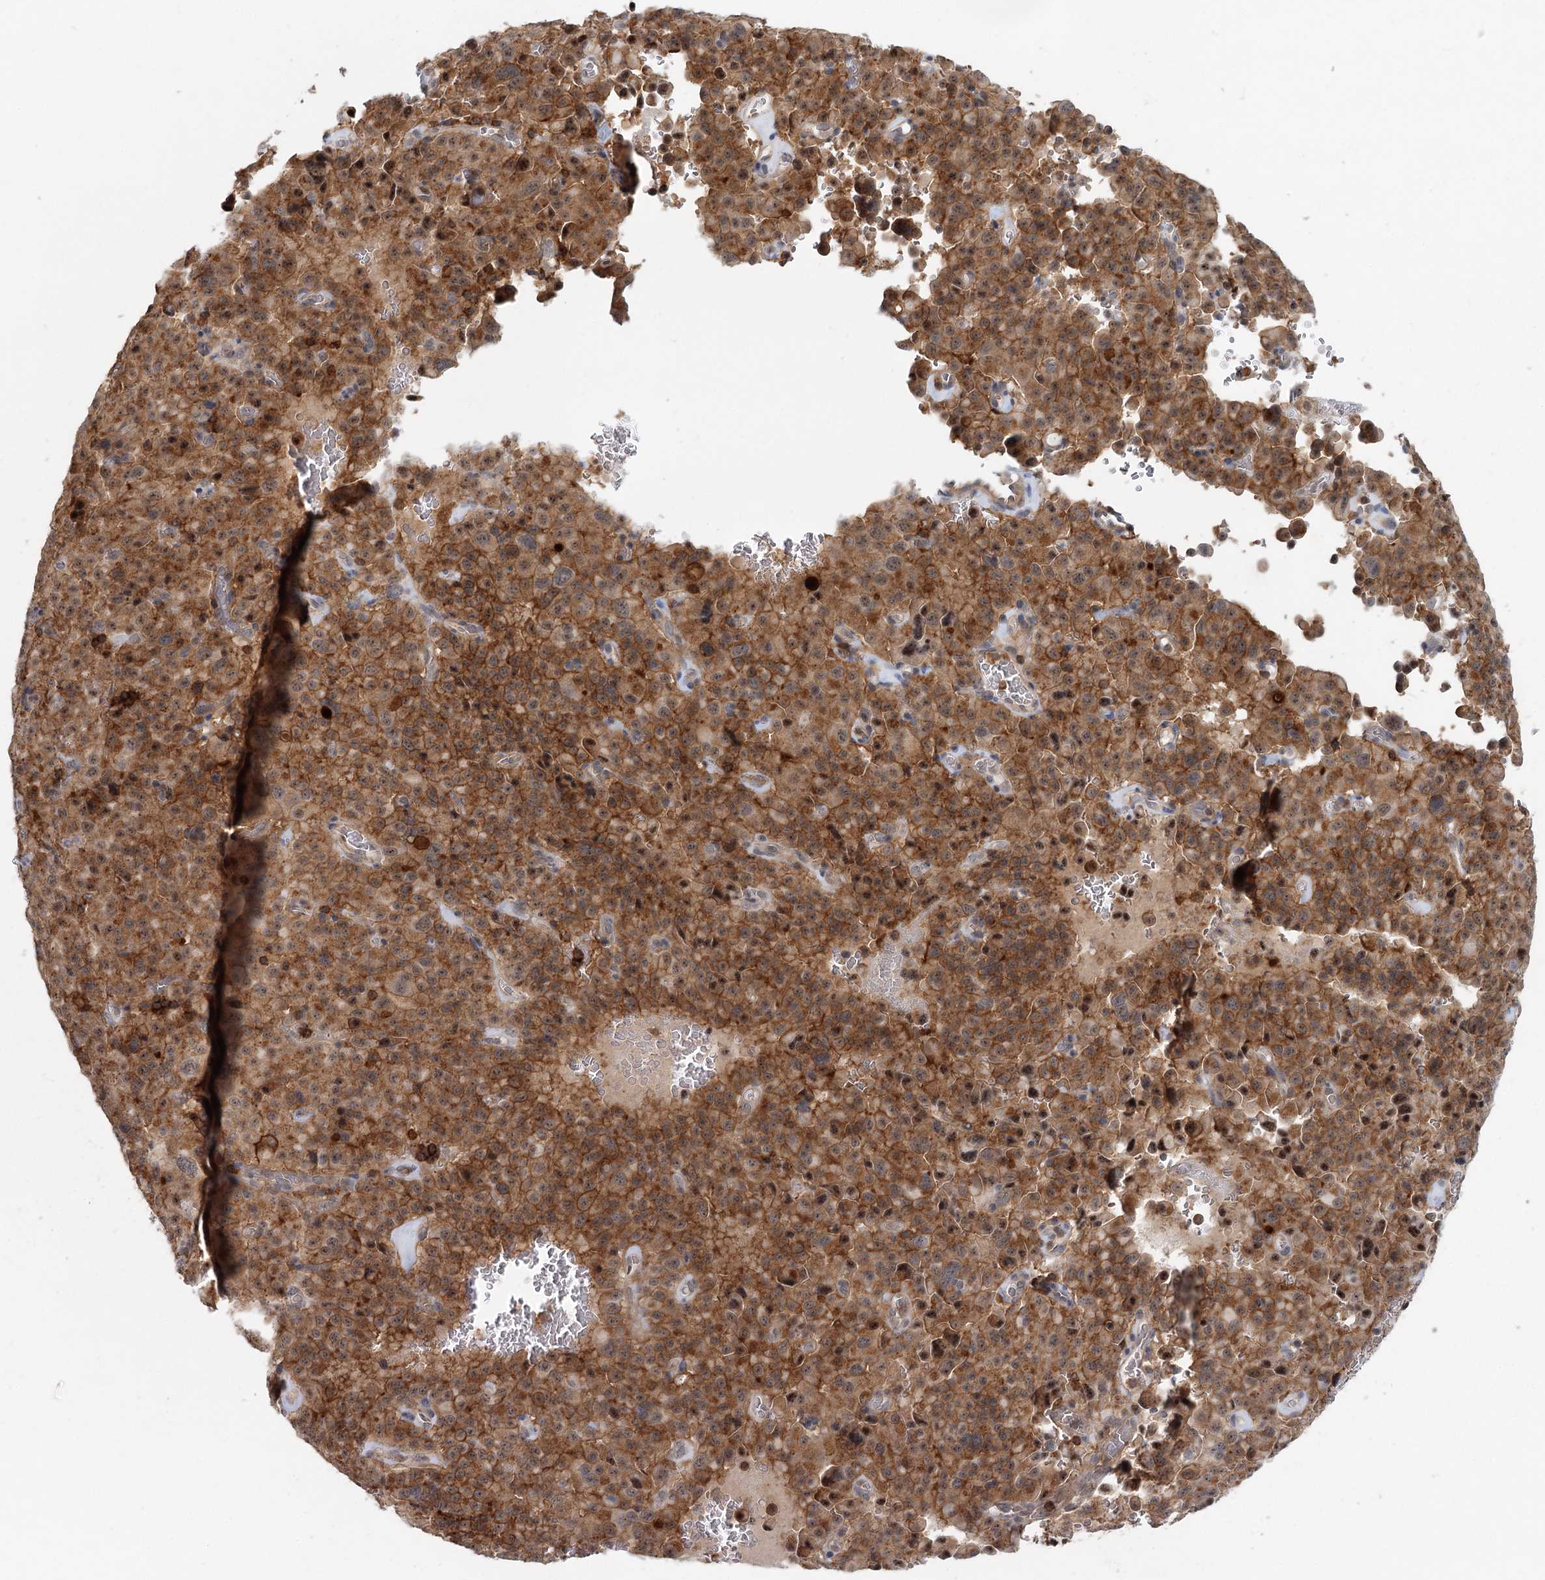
{"staining": {"intensity": "moderate", "quantity": ">75%", "location": "cytoplasmic/membranous,nuclear"}, "tissue": "pancreatic cancer", "cell_type": "Tumor cells", "image_type": "cancer", "snomed": [{"axis": "morphology", "description": "Adenocarcinoma, NOS"}, {"axis": "topography", "description": "Pancreas"}], "caption": "Approximately >75% of tumor cells in human pancreatic cancer demonstrate moderate cytoplasmic/membranous and nuclear protein staining as visualized by brown immunohistochemical staining.", "gene": "CDC42SE2", "patient": {"sex": "male", "age": 65}}